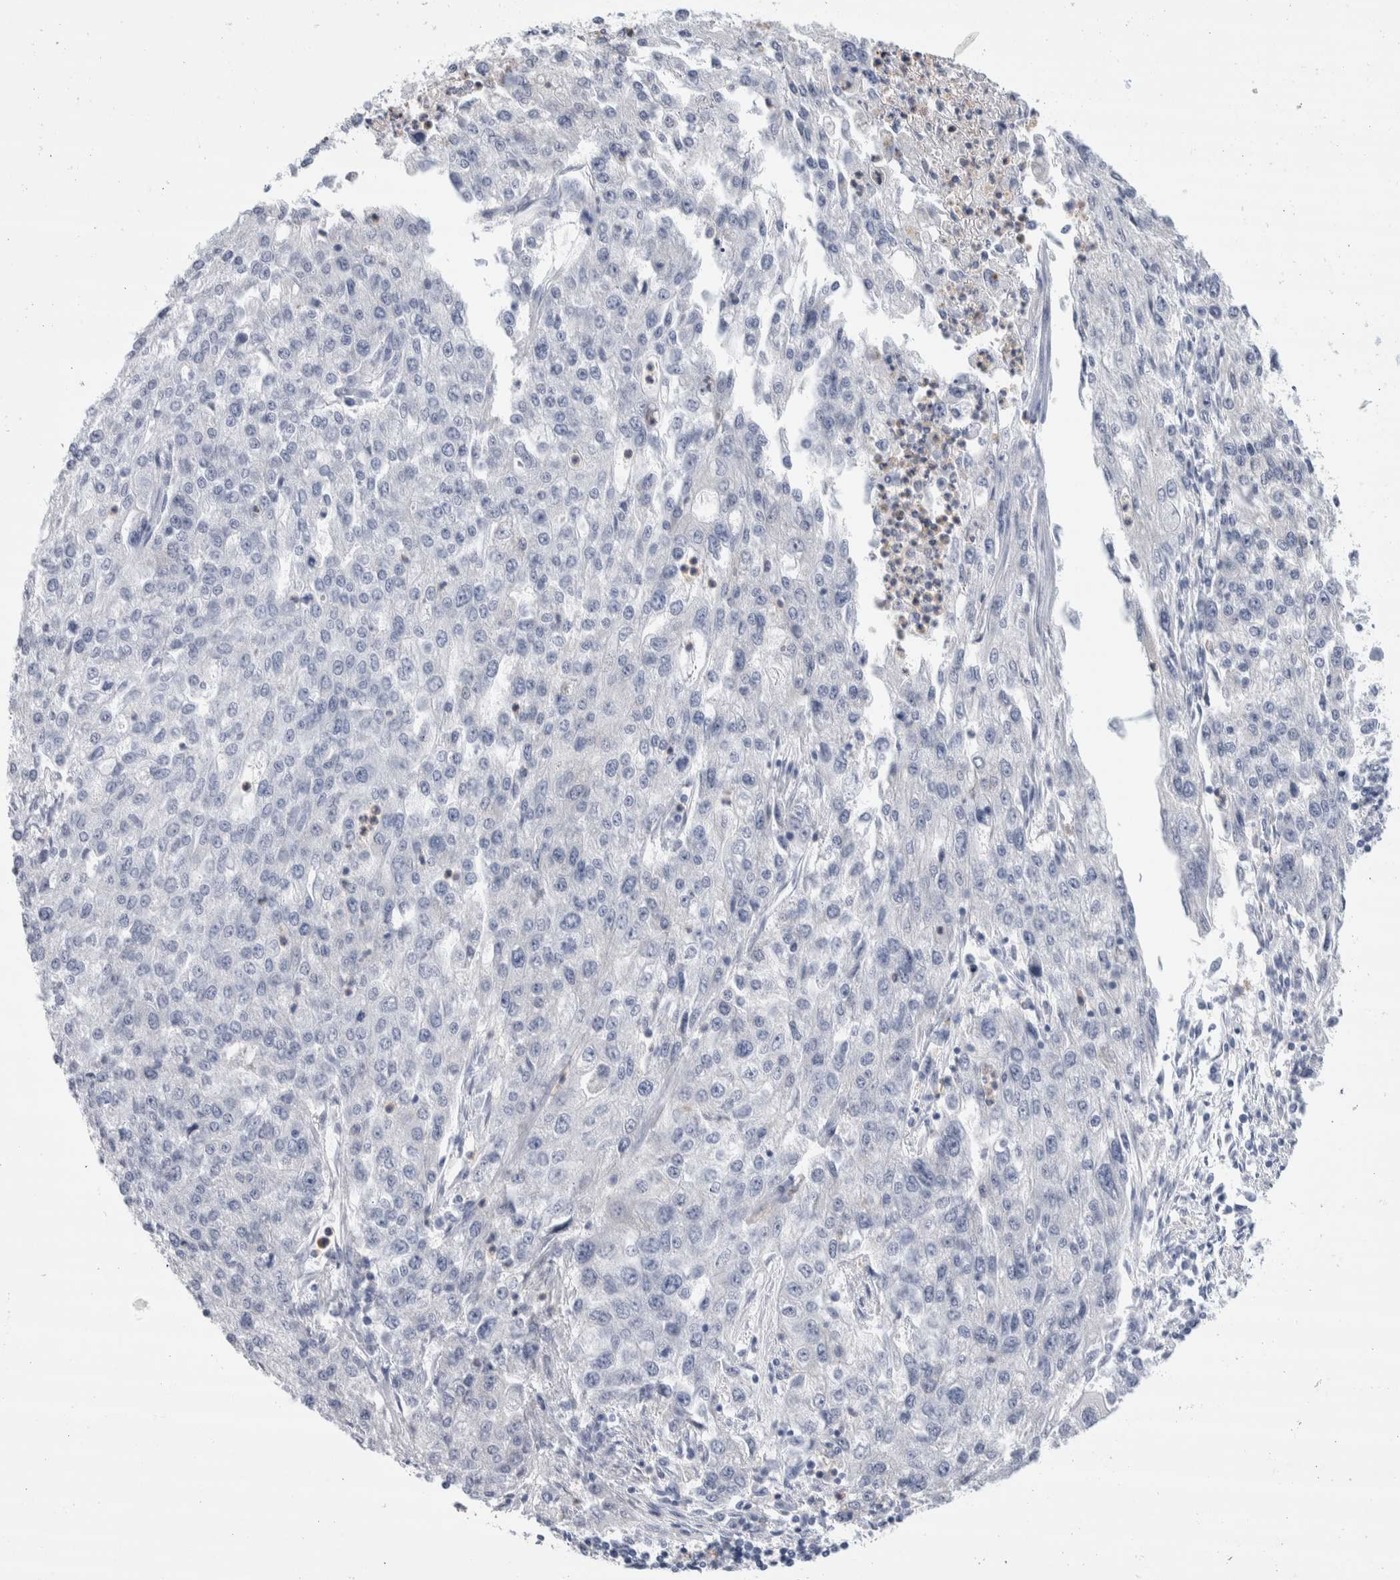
{"staining": {"intensity": "negative", "quantity": "none", "location": "none"}, "tissue": "endometrial cancer", "cell_type": "Tumor cells", "image_type": "cancer", "snomed": [{"axis": "morphology", "description": "Adenocarcinoma, NOS"}, {"axis": "topography", "description": "Endometrium"}], "caption": "An immunohistochemistry (IHC) histopathology image of endometrial cancer is shown. There is no staining in tumor cells of endometrial cancer.", "gene": "LURAP1L", "patient": {"sex": "female", "age": 49}}